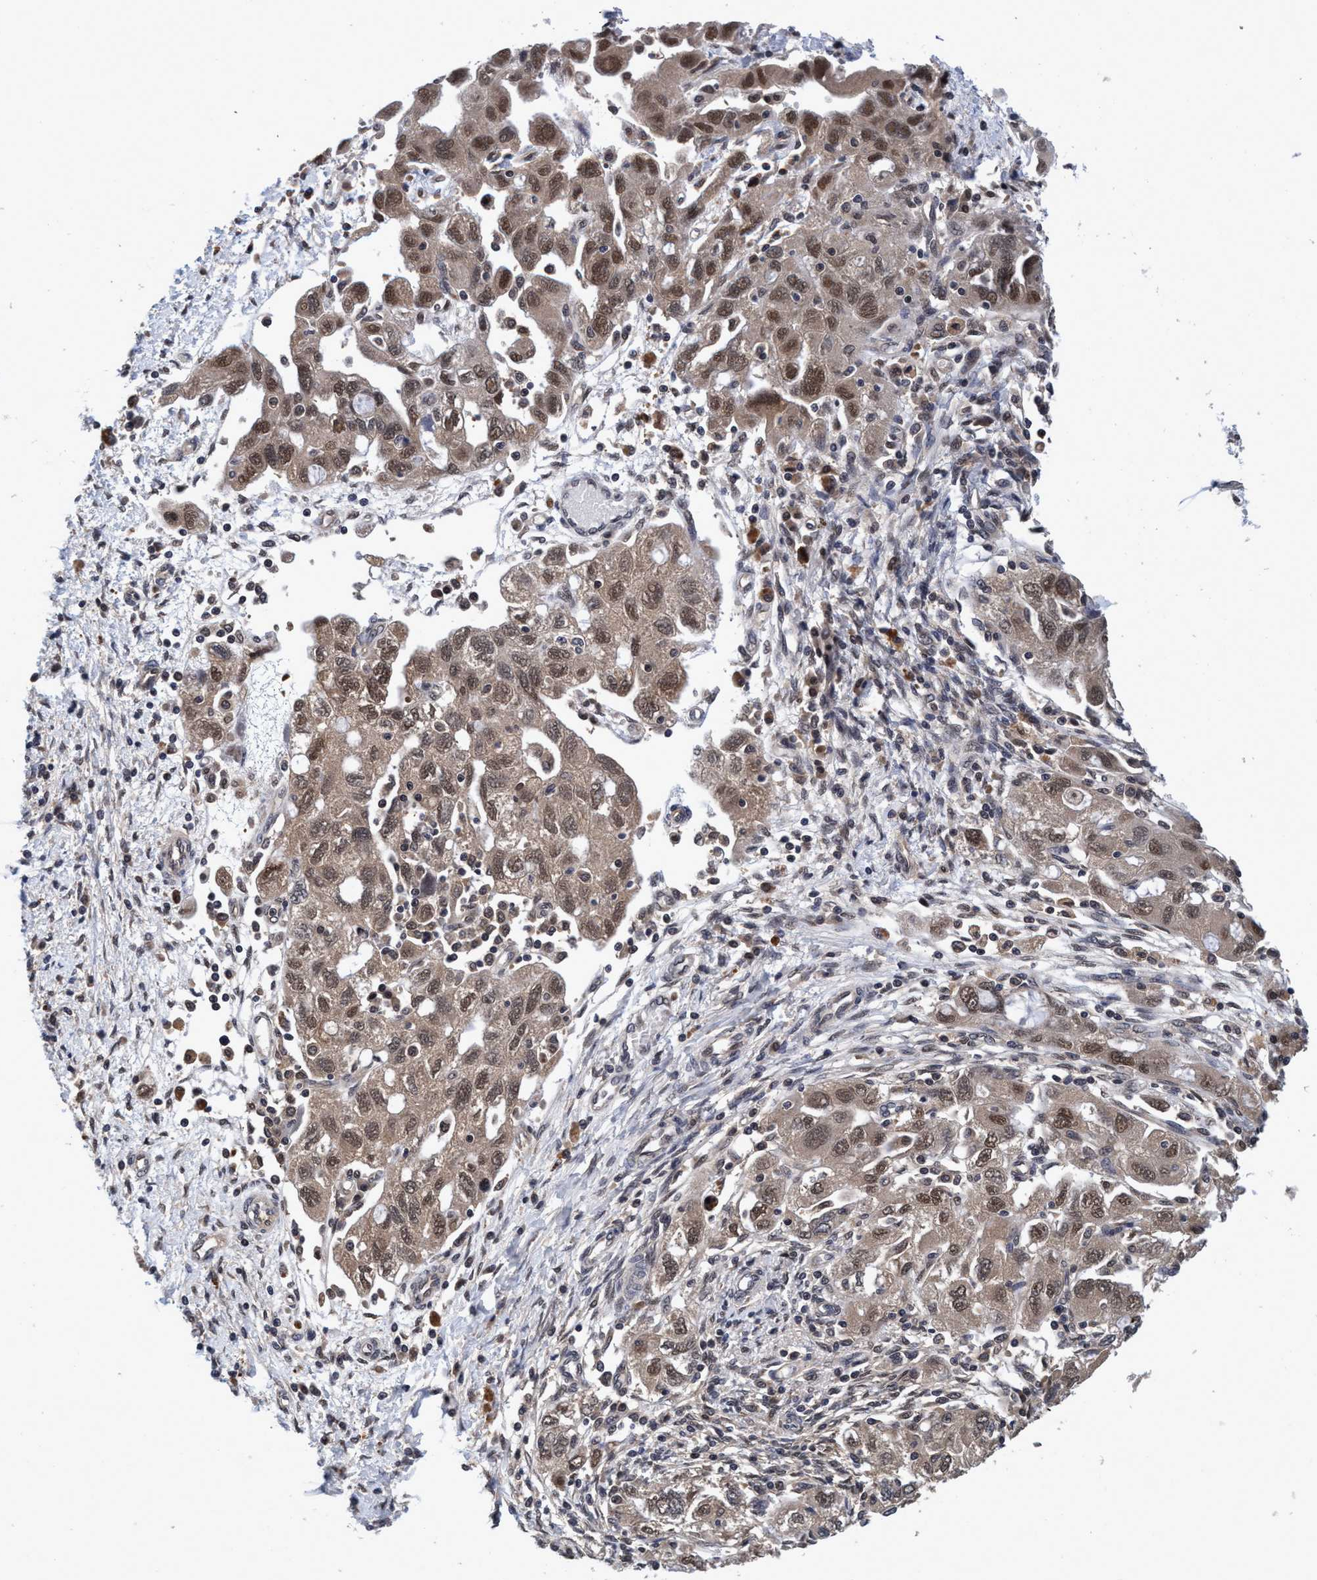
{"staining": {"intensity": "weak", "quantity": ">75%", "location": "cytoplasmic/membranous,nuclear"}, "tissue": "ovarian cancer", "cell_type": "Tumor cells", "image_type": "cancer", "snomed": [{"axis": "morphology", "description": "Carcinoma, NOS"}, {"axis": "morphology", "description": "Cystadenocarcinoma, serous, NOS"}, {"axis": "topography", "description": "Ovary"}], "caption": "Immunohistochemistry photomicrograph of neoplastic tissue: ovarian cancer stained using immunohistochemistry (IHC) displays low levels of weak protein expression localized specifically in the cytoplasmic/membranous and nuclear of tumor cells, appearing as a cytoplasmic/membranous and nuclear brown color.", "gene": "PSMD12", "patient": {"sex": "female", "age": 69}}